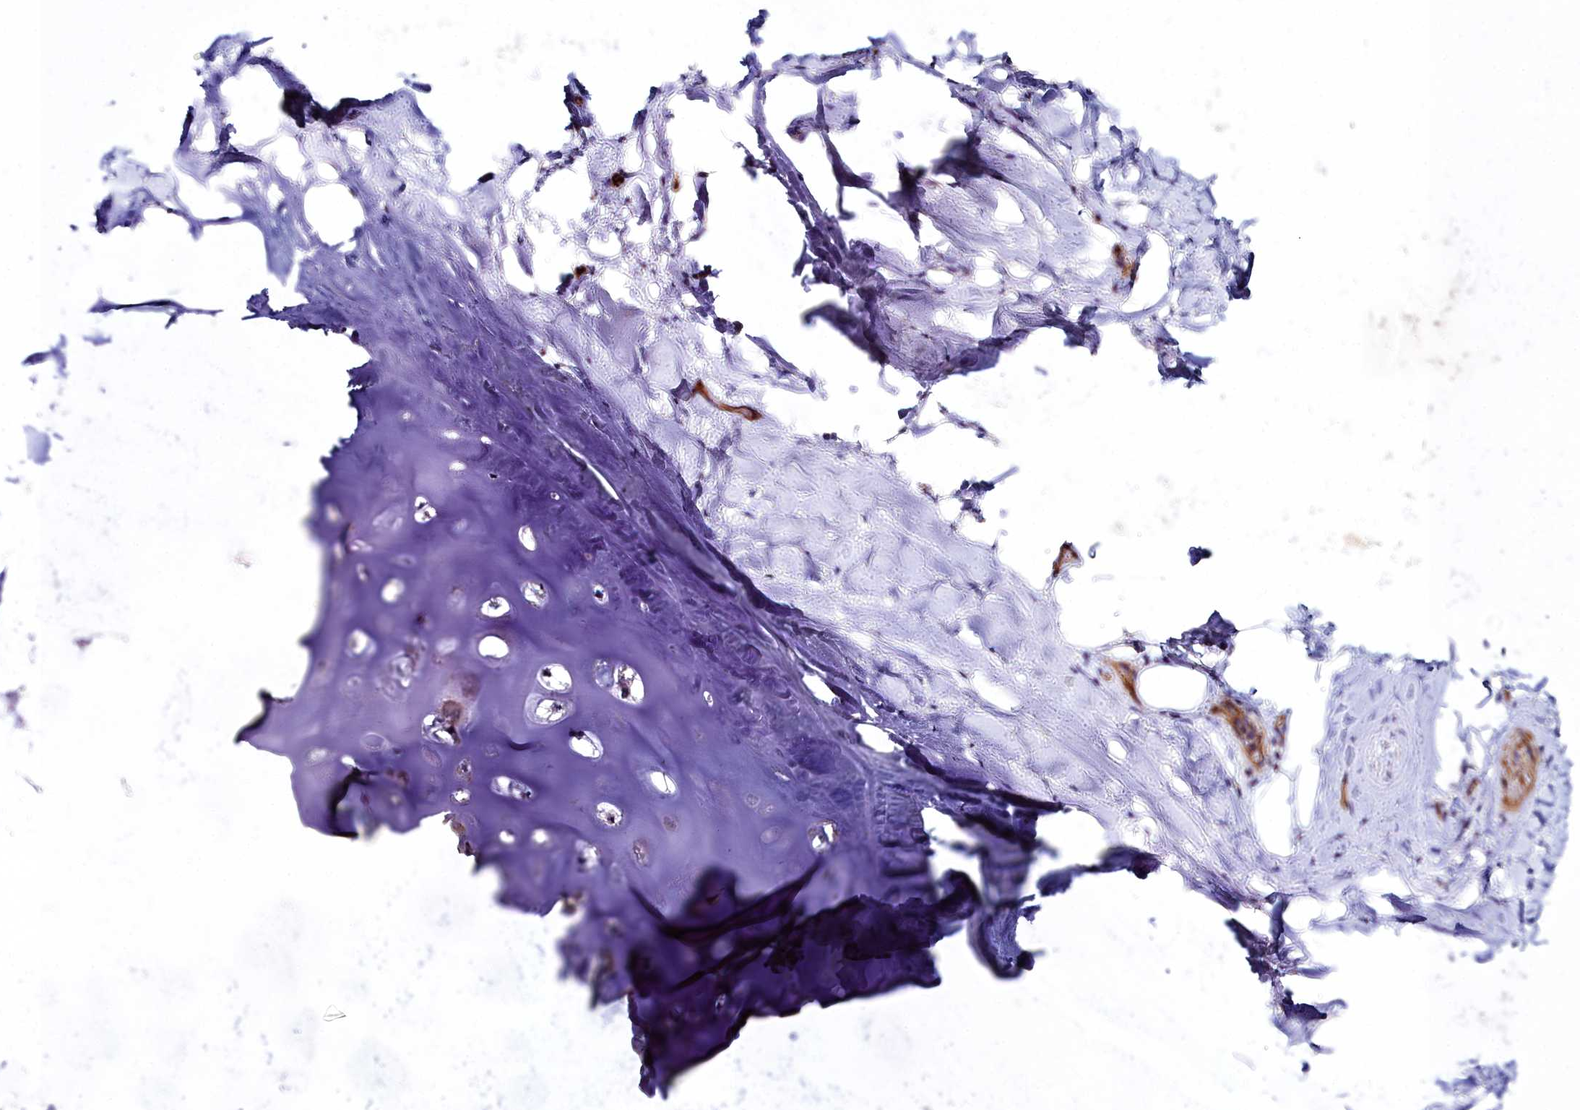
{"staining": {"intensity": "negative", "quantity": "none", "location": "none"}, "tissue": "adipose tissue", "cell_type": "Adipocytes", "image_type": "normal", "snomed": [{"axis": "morphology", "description": "Normal tissue, NOS"}, {"axis": "topography", "description": "Lymph node"}, {"axis": "topography", "description": "Cartilage tissue"}, {"axis": "topography", "description": "Bronchus"}], "caption": "High power microscopy histopathology image of an immunohistochemistry histopathology image of normal adipose tissue, revealing no significant positivity in adipocytes.", "gene": "FADS3", "patient": {"sex": "male", "age": 63}}